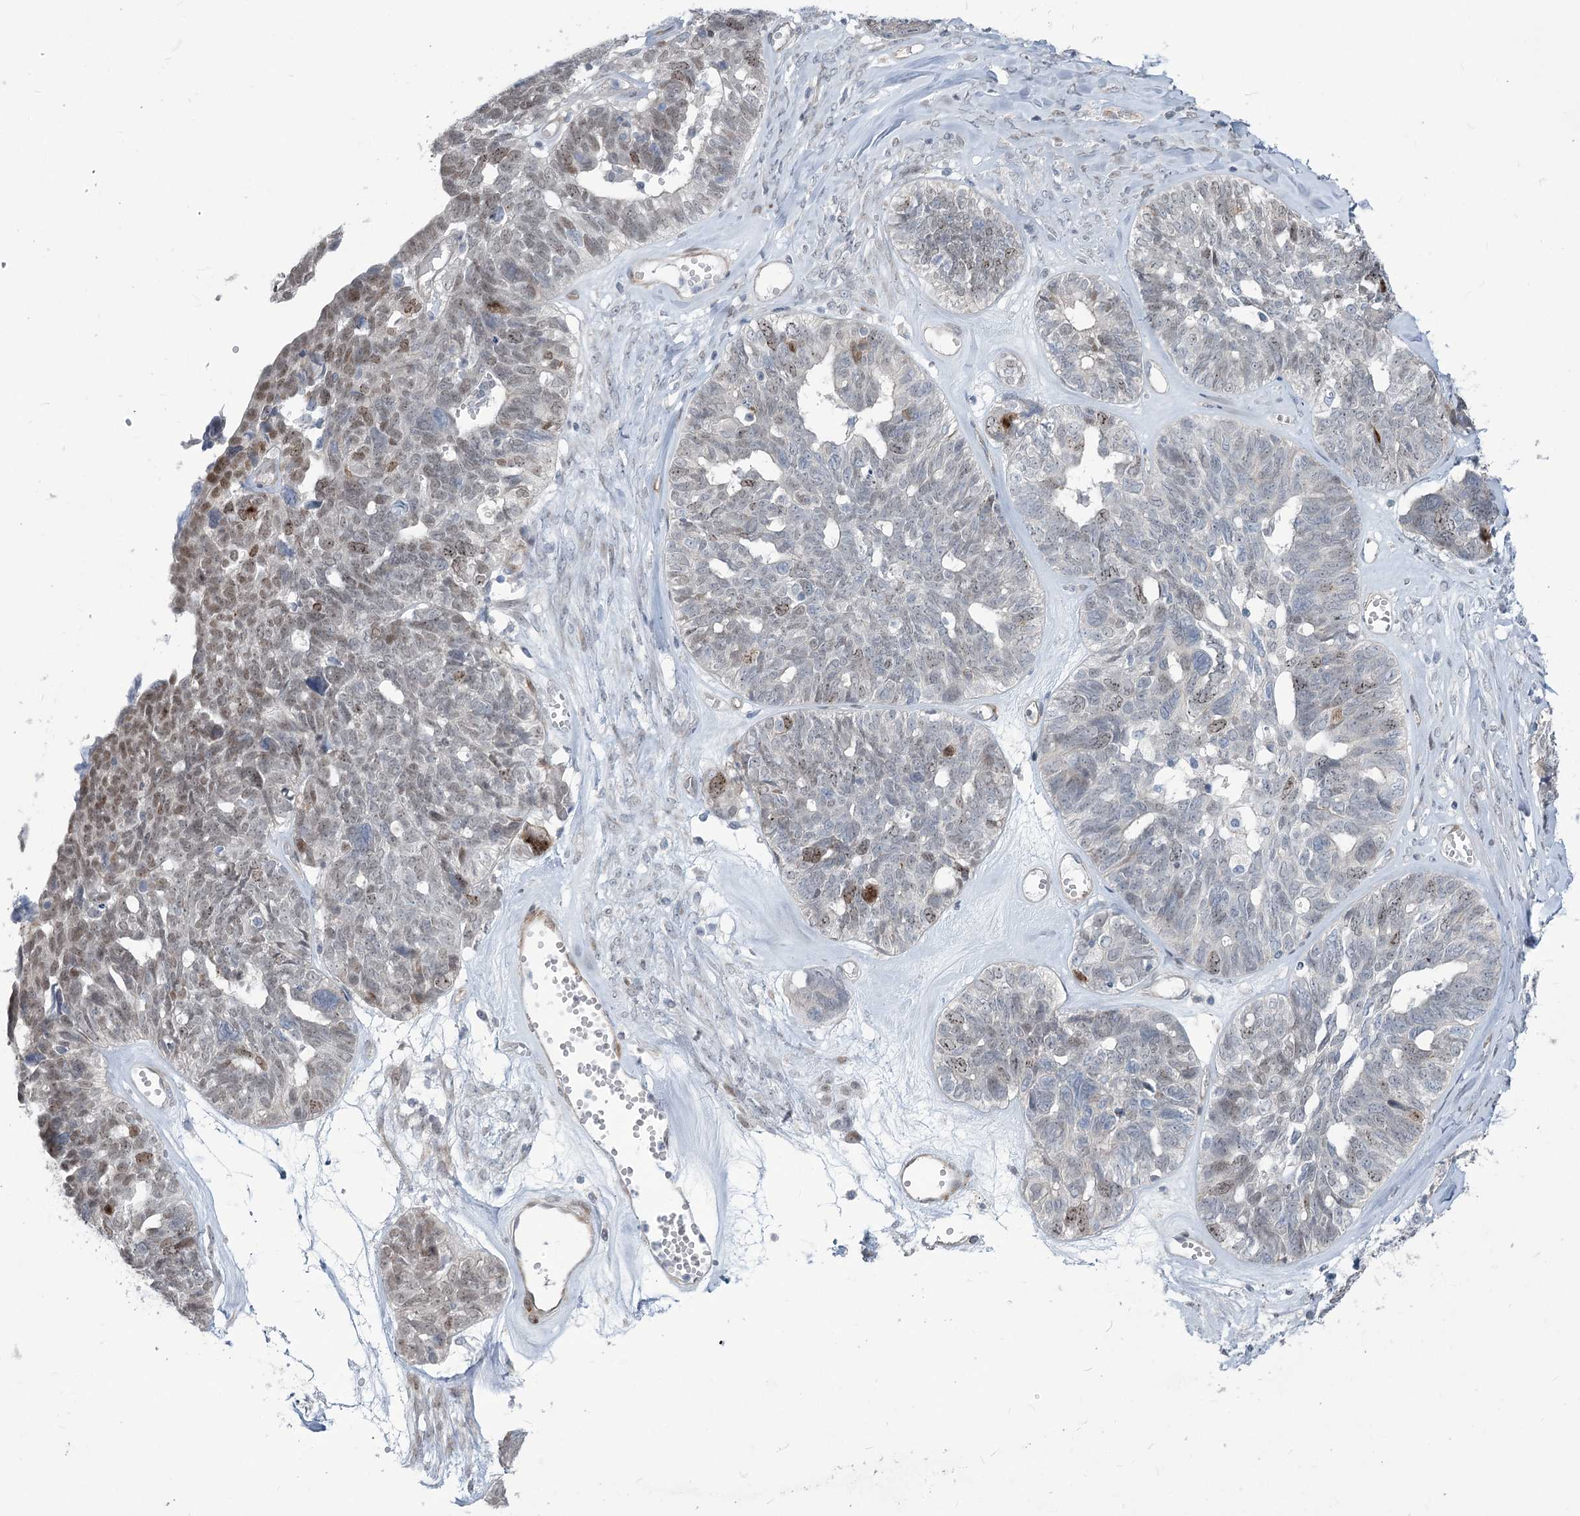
{"staining": {"intensity": "weak", "quantity": "<25%", "location": "nuclear"}, "tissue": "ovarian cancer", "cell_type": "Tumor cells", "image_type": "cancer", "snomed": [{"axis": "morphology", "description": "Cystadenocarcinoma, serous, NOS"}, {"axis": "topography", "description": "Ovary"}], "caption": "Immunohistochemical staining of ovarian serous cystadenocarcinoma demonstrates no significant positivity in tumor cells. The staining was performed using DAB (3,3'-diaminobenzidine) to visualize the protein expression in brown, while the nuclei were stained in blue with hematoxylin (Magnification: 20x).", "gene": "ABITRAM", "patient": {"sex": "female", "age": 79}}